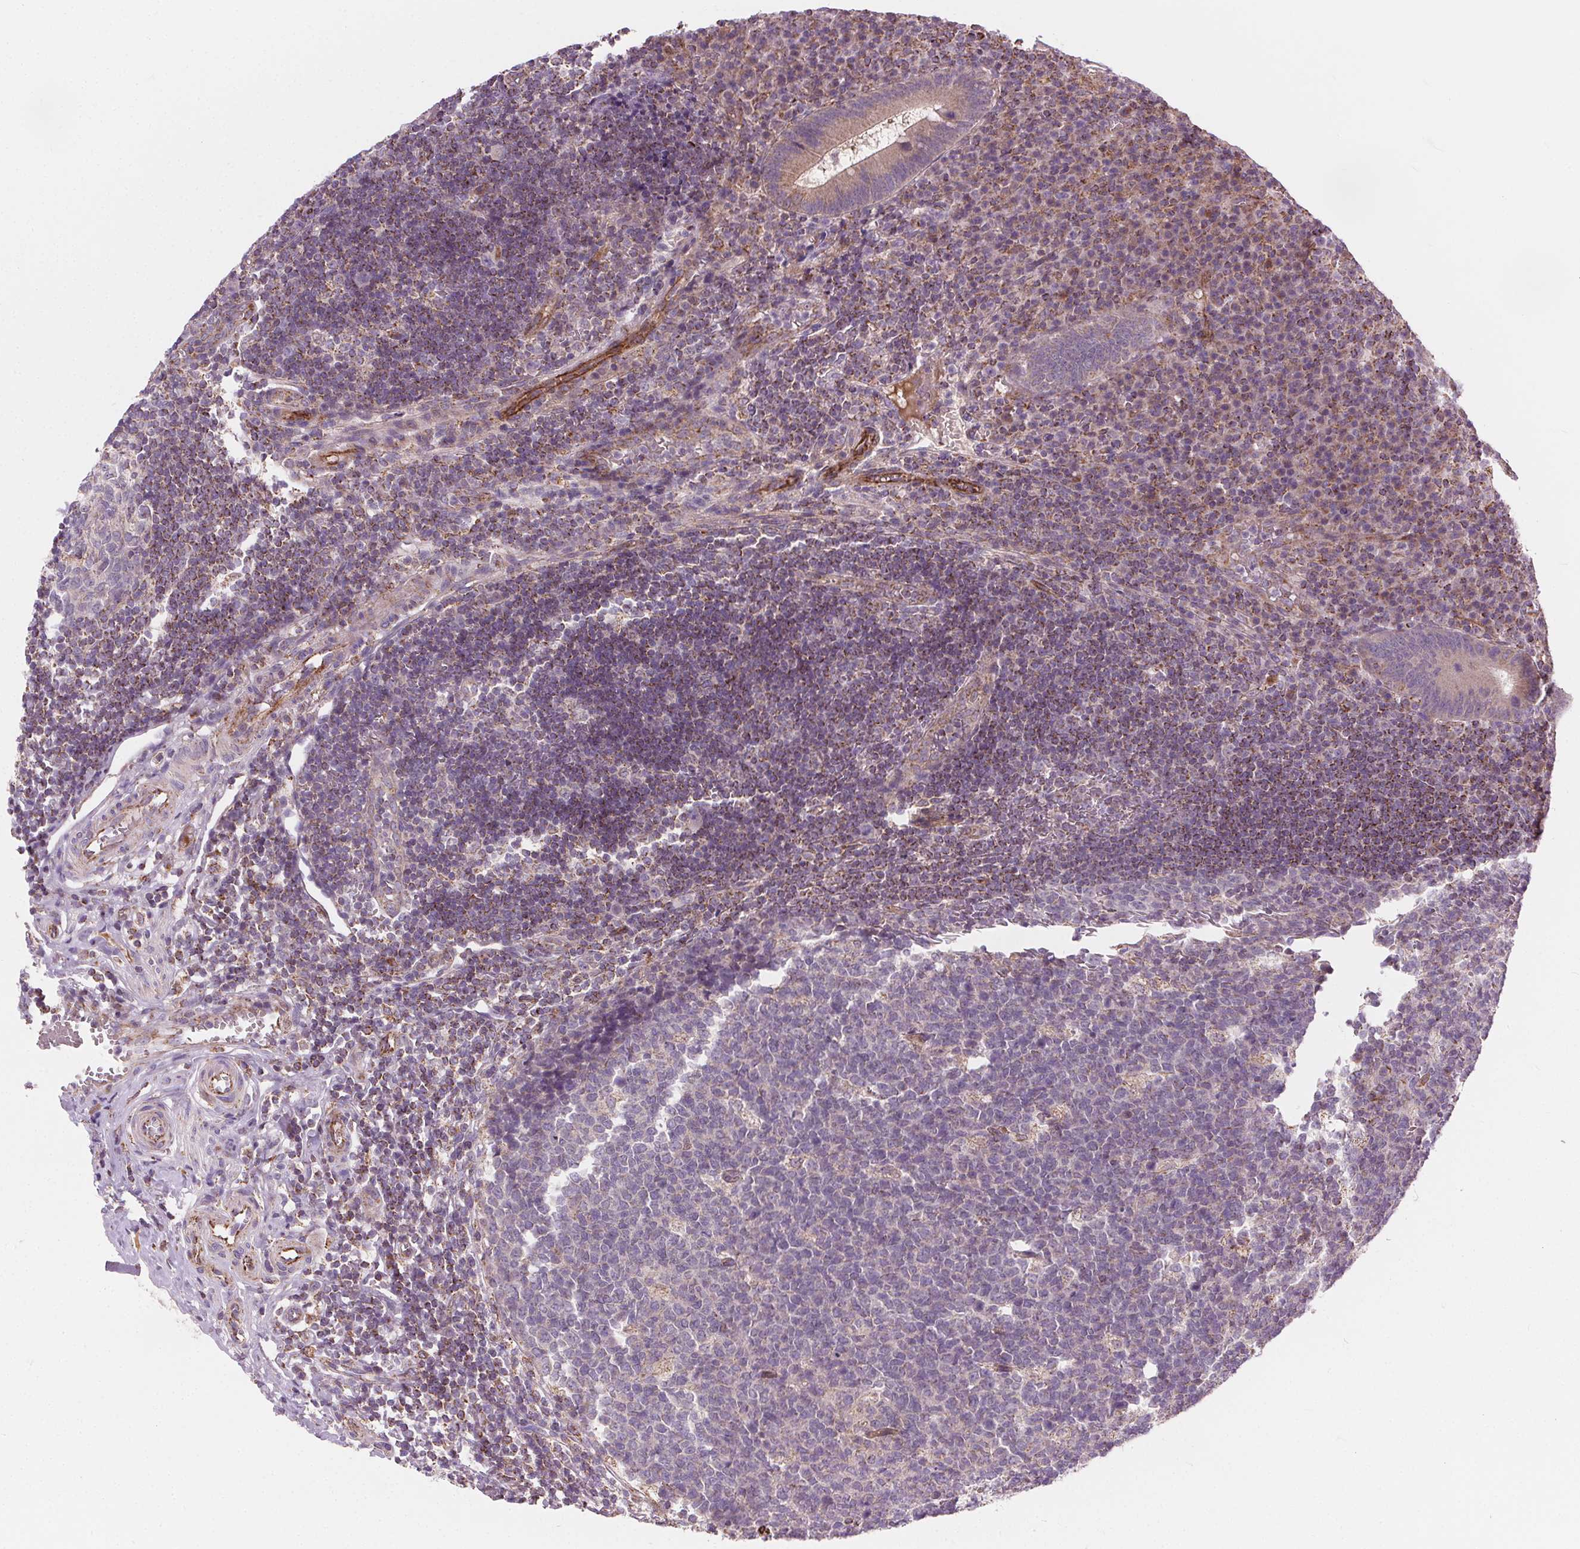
{"staining": {"intensity": "moderate", "quantity": "25%-75%", "location": "cytoplasmic/membranous"}, "tissue": "appendix", "cell_type": "Glandular cells", "image_type": "normal", "snomed": [{"axis": "morphology", "description": "Normal tissue, NOS"}, {"axis": "topography", "description": "Appendix"}], "caption": "Benign appendix reveals moderate cytoplasmic/membranous positivity in about 25%-75% of glandular cells Using DAB (brown) and hematoxylin (blue) stains, captured at high magnification using brightfield microscopy..", "gene": "GOLT1B", "patient": {"sex": "male", "age": 18}}